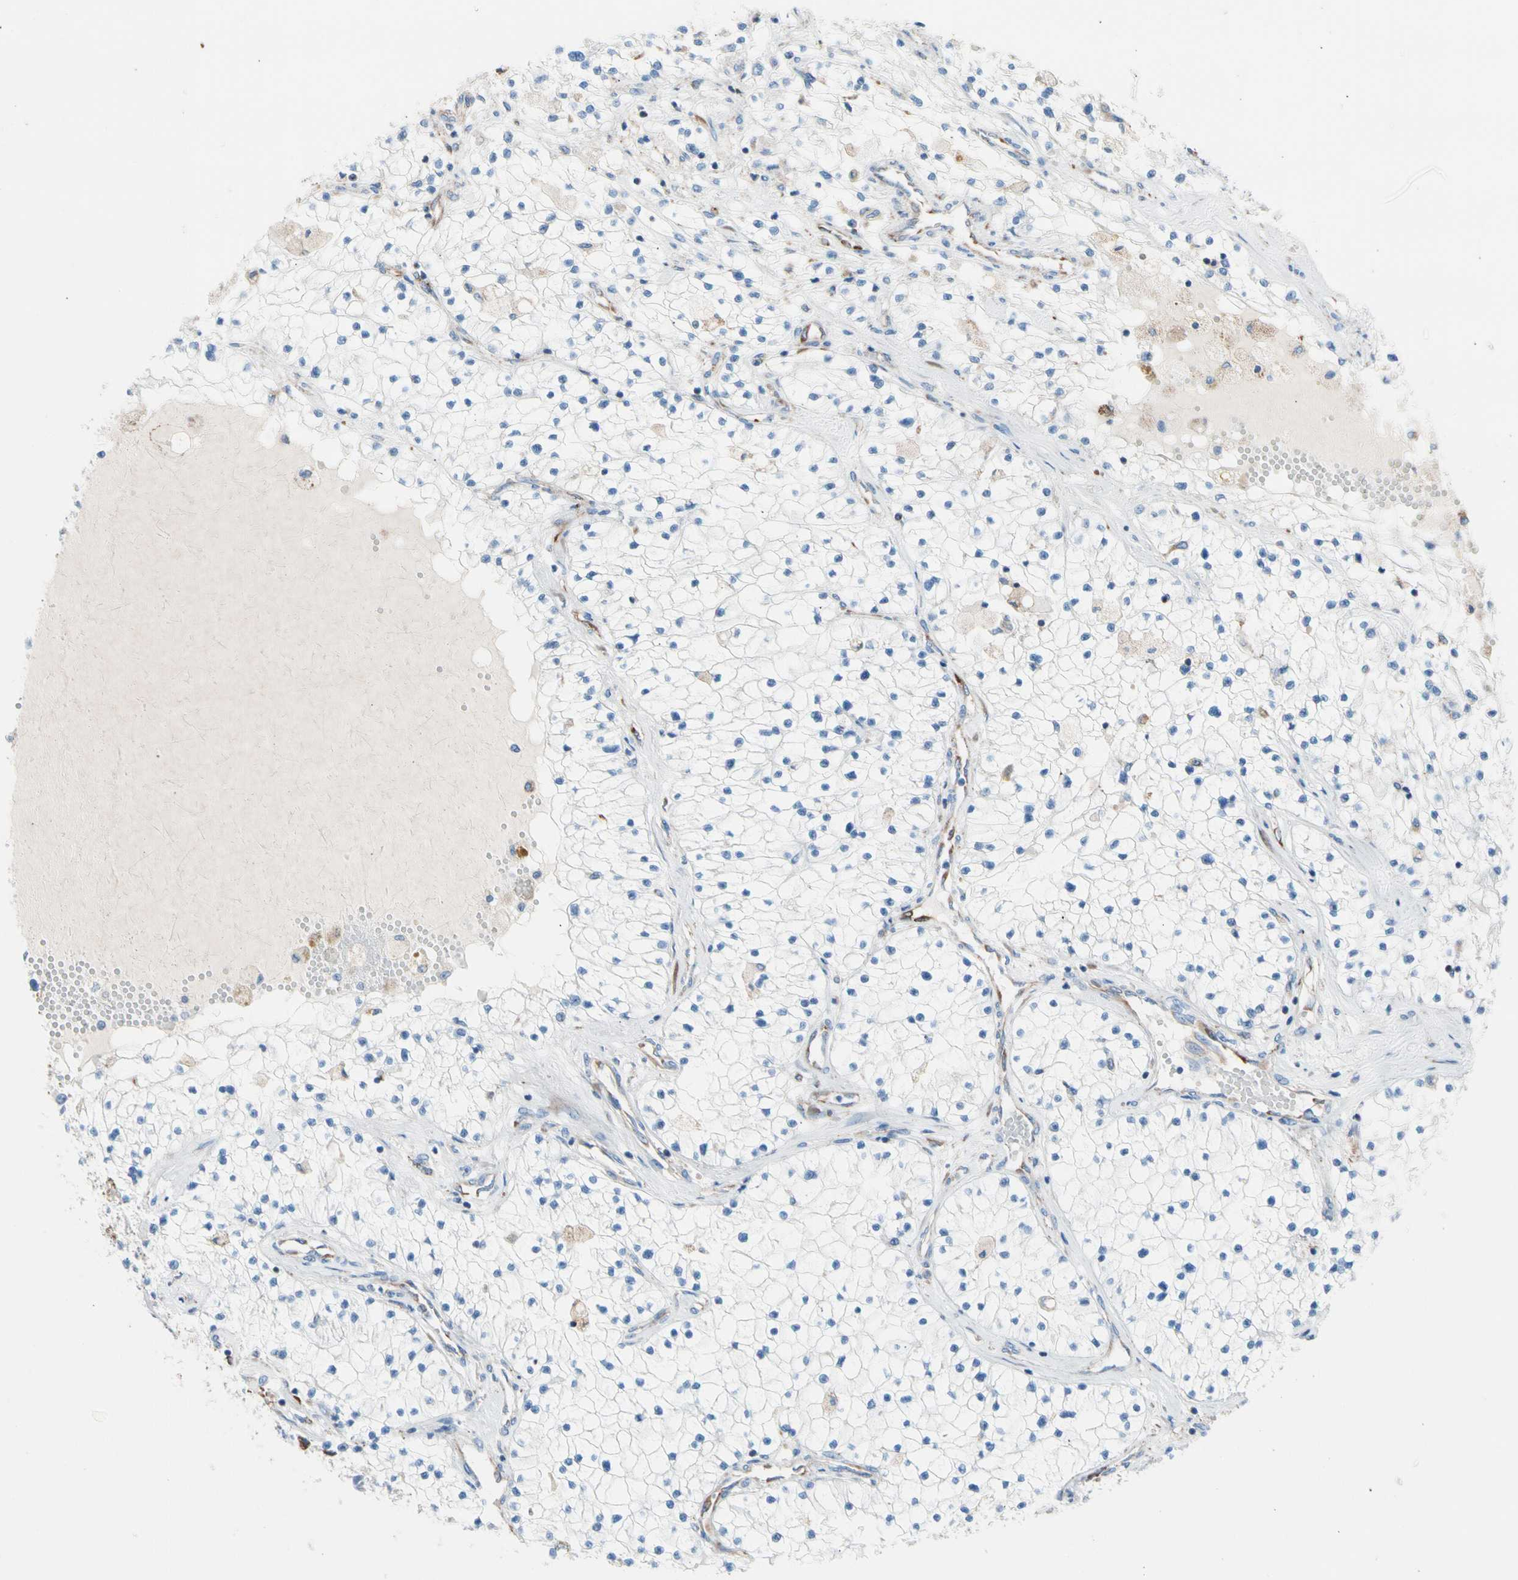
{"staining": {"intensity": "negative", "quantity": "none", "location": "none"}, "tissue": "renal cancer", "cell_type": "Tumor cells", "image_type": "cancer", "snomed": [{"axis": "morphology", "description": "Adenocarcinoma, NOS"}, {"axis": "topography", "description": "Kidney"}], "caption": "IHC image of neoplastic tissue: human adenocarcinoma (renal) stained with DAB (3,3'-diaminobenzidine) demonstrates no significant protein expression in tumor cells.", "gene": "HK1", "patient": {"sex": "male", "age": 68}}